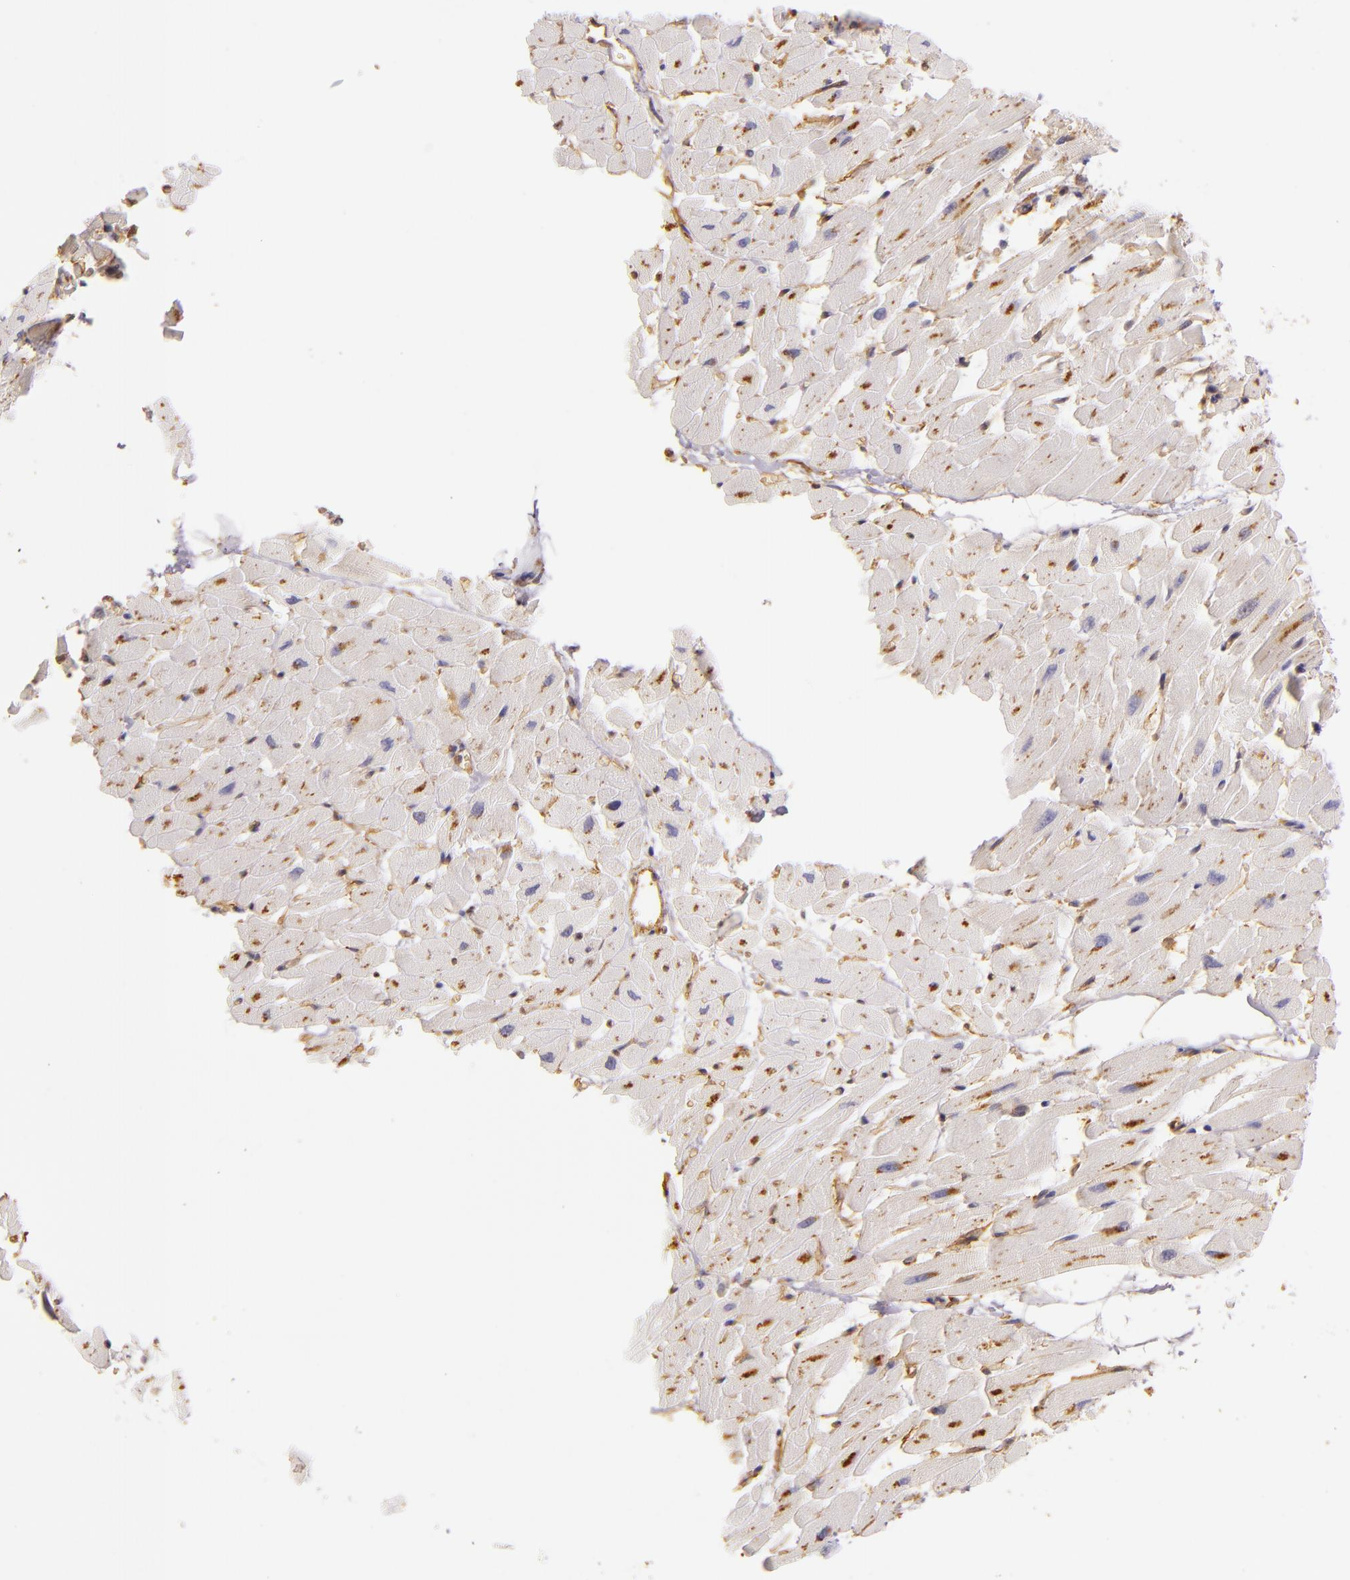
{"staining": {"intensity": "moderate", "quantity": ">75%", "location": "cytoplasmic/membranous"}, "tissue": "heart muscle", "cell_type": "Cardiomyocytes", "image_type": "normal", "snomed": [{"axis": "morphology", "description": "Normal tissue, NOS"}, {"axis": "topography", "description": "Heart"}], "caption": "Cardiomyocytes reveal medium levels of moderate cytoplasmic/membranous expression in approximately >75% of cells in benign heart muscle. The protein is shown in brown color, while the nuclei are stained blue.", "gene": "CTSF", "patient": {"sex": "female", "age": 19}}